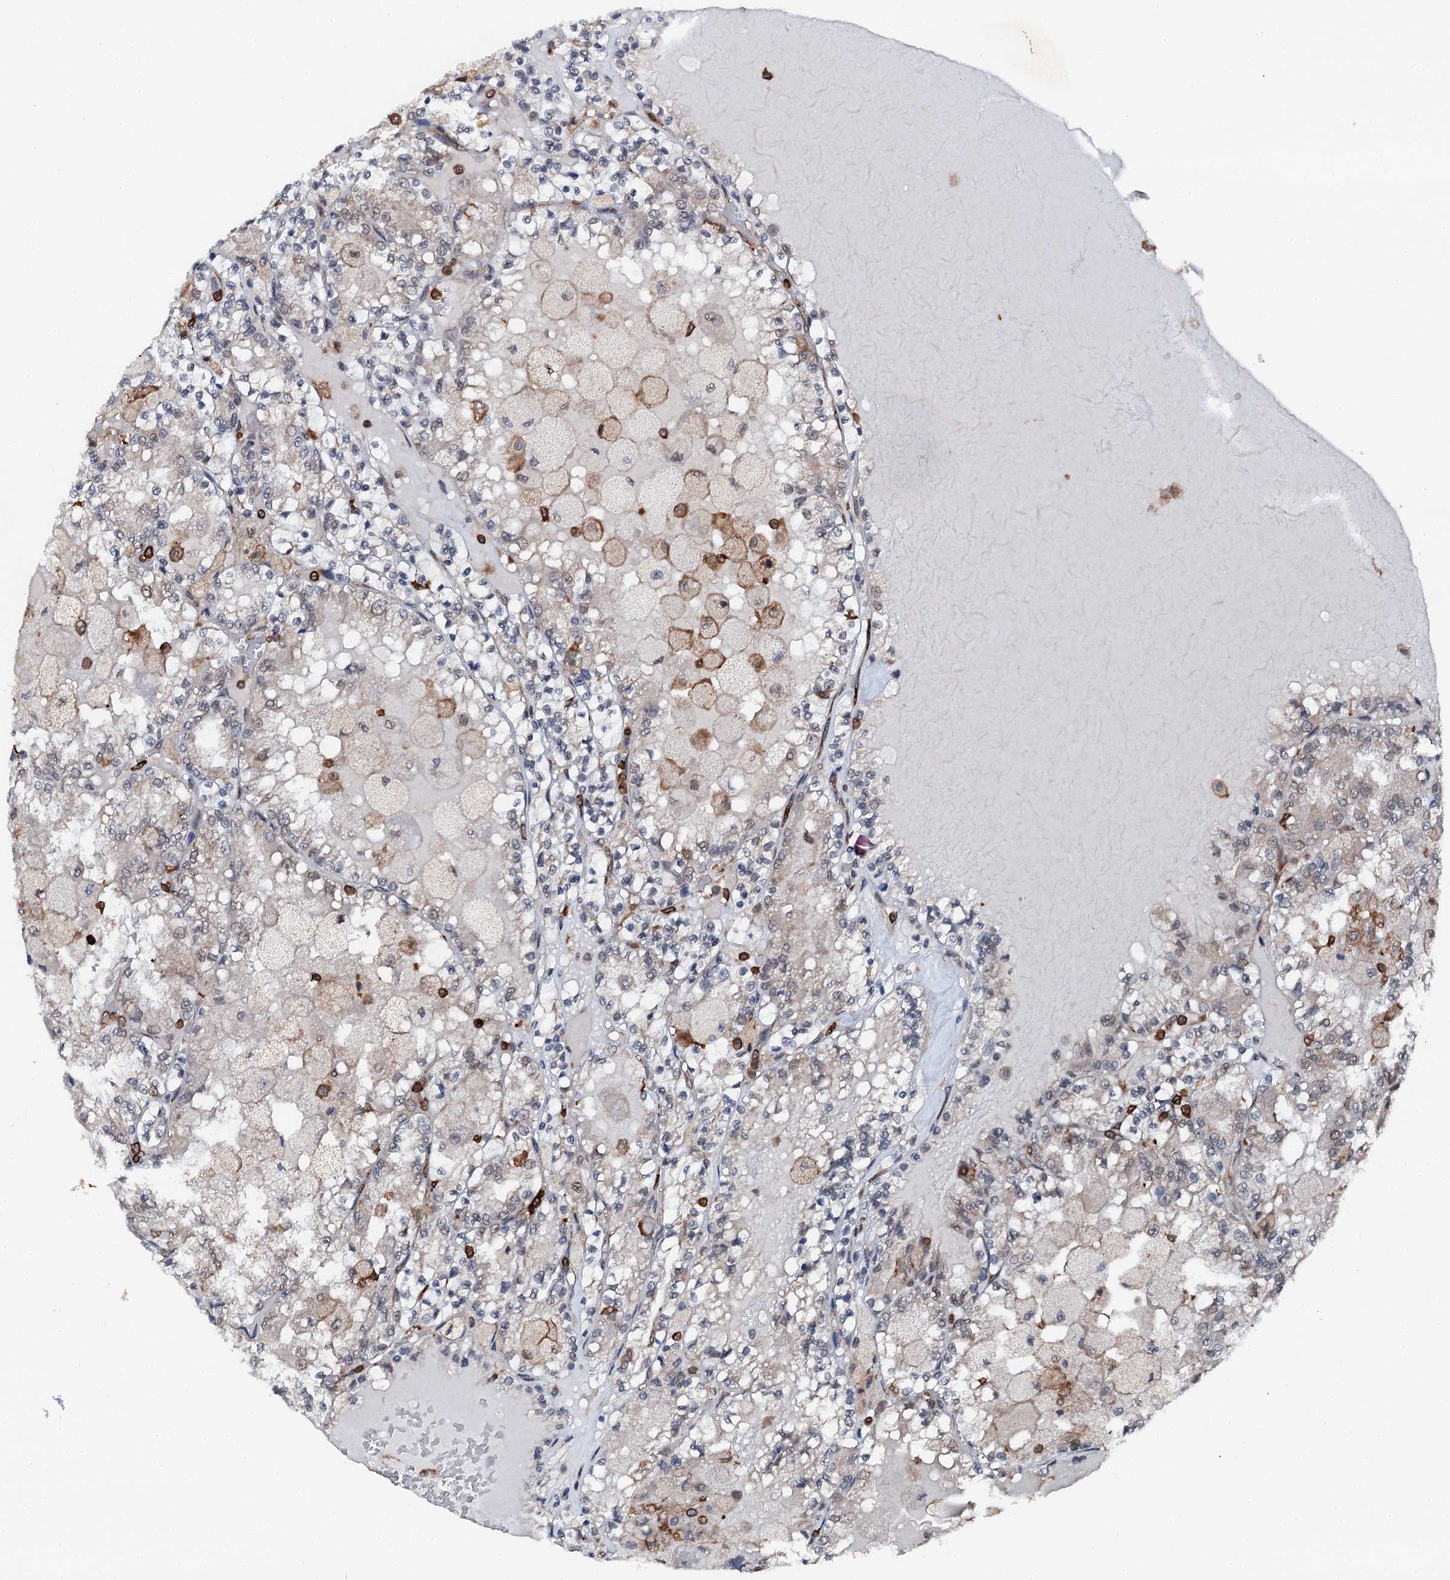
{"staining": {"intensity": "negative", "quantity": "none", "location": "none"}, "tissue": "renal cancer", "cell_type": "Tumor cells", "image_type": "cancer", "snomed": [{"axis": "morphology", "description": "Adenocarcinoma, NOS"}, {"axis": "topography", "description": "Kidney"}], "caption": "Immunohistochemistry (IHC) micrograph of neoplastic tissue: human renal cancer stained with DAB (3,3'-diaminobenzidine) shows no significant protein staining in tumor cells.", "gene": "EDC4", "patient": {"sex": "female", "age": 56}}